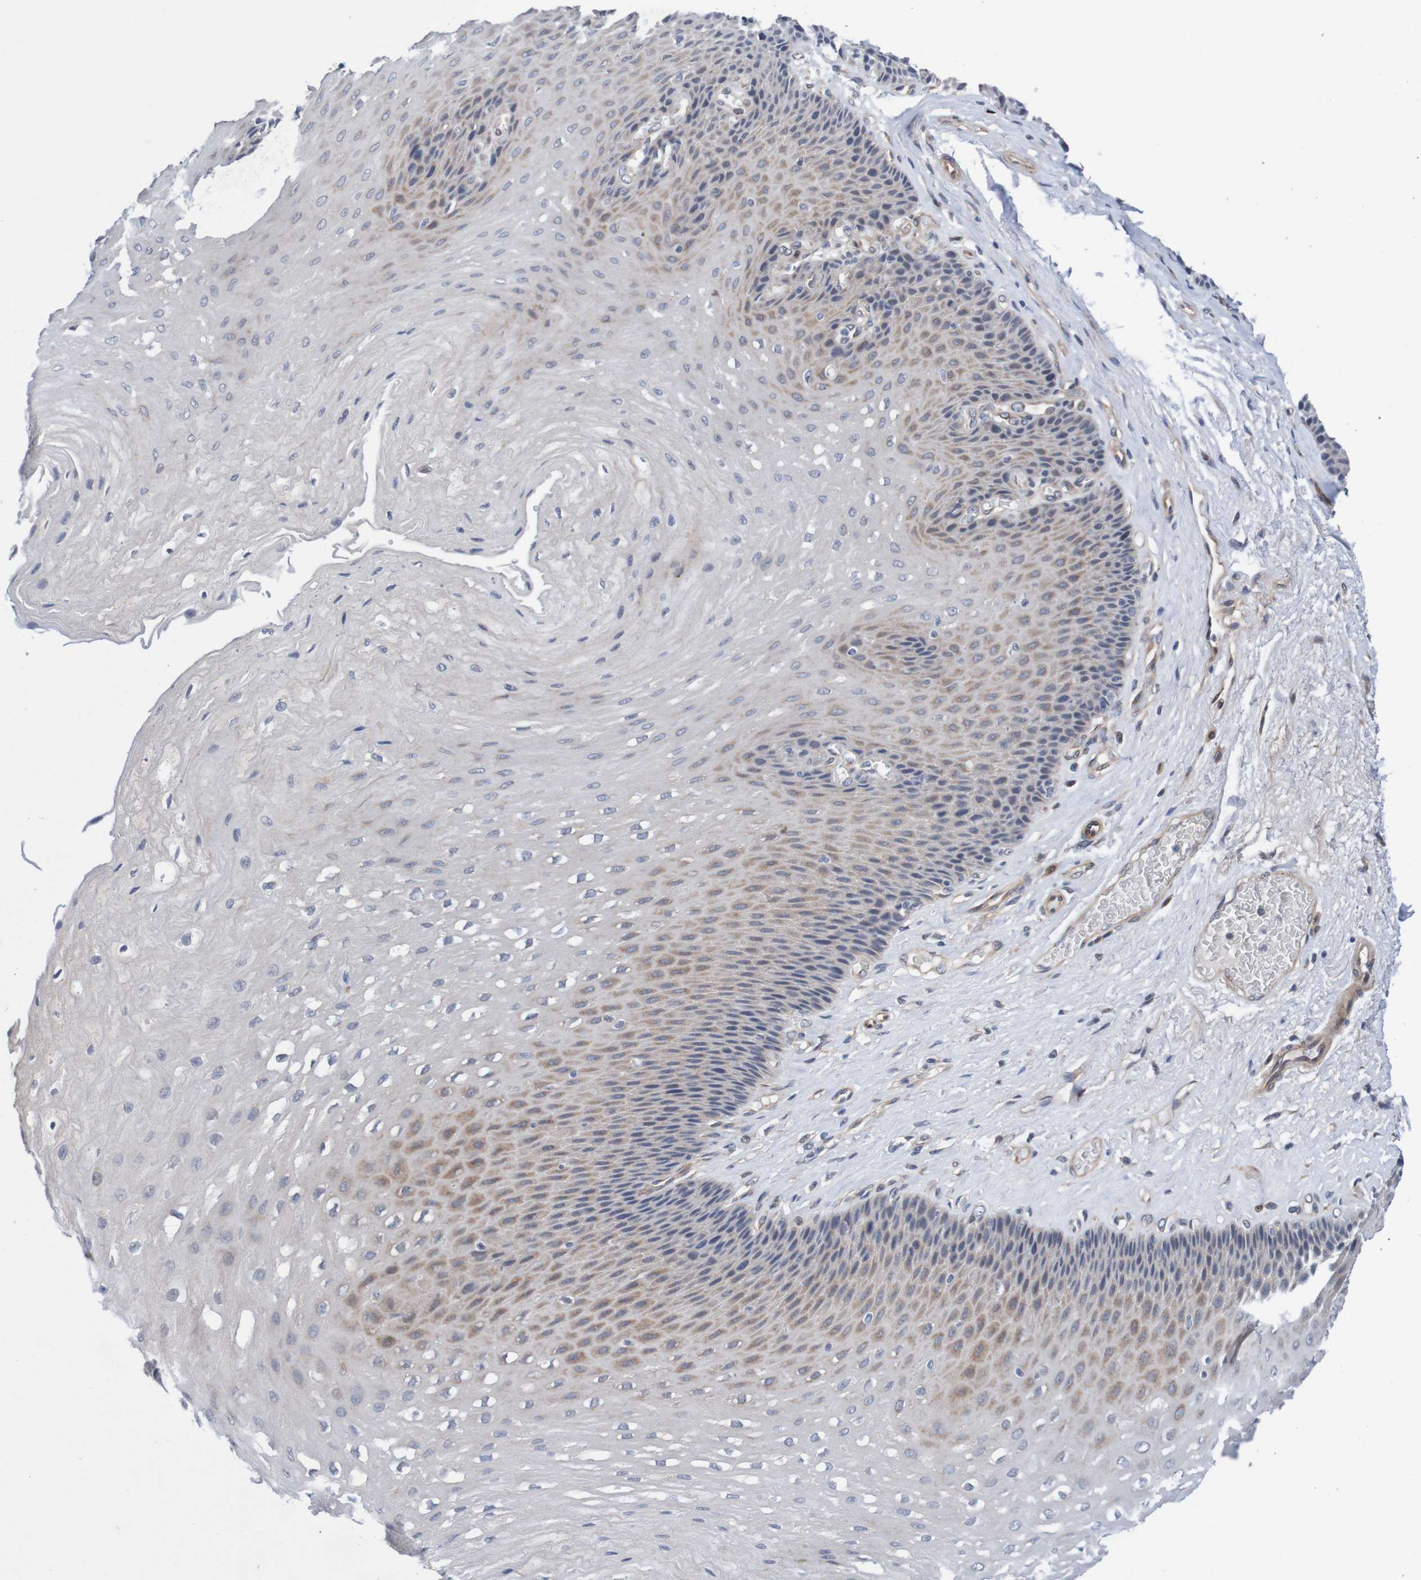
{"staining": {"intensity": "weak", "quantity": "25%-75%", "location": "cytoplasmic/membranous"}, "tissue": "esophagus", "cell_type": "Squamous epithelial cells", "image_type": "normal", "snomed": [{"axis": "morphology", "description": "Normal tissue, NOS"}, {"axis": "topography", "description": "Esophagus"}], "caption": "Immunohistochemical staining of normal esophagus displays 25%-75% levels of weak cytoplasmic/membranous protein staining in approximately 25%-75% of squamous epithelial cells.", "gene": "CPED1", "patient": {"sex": "female", "age": 72}}